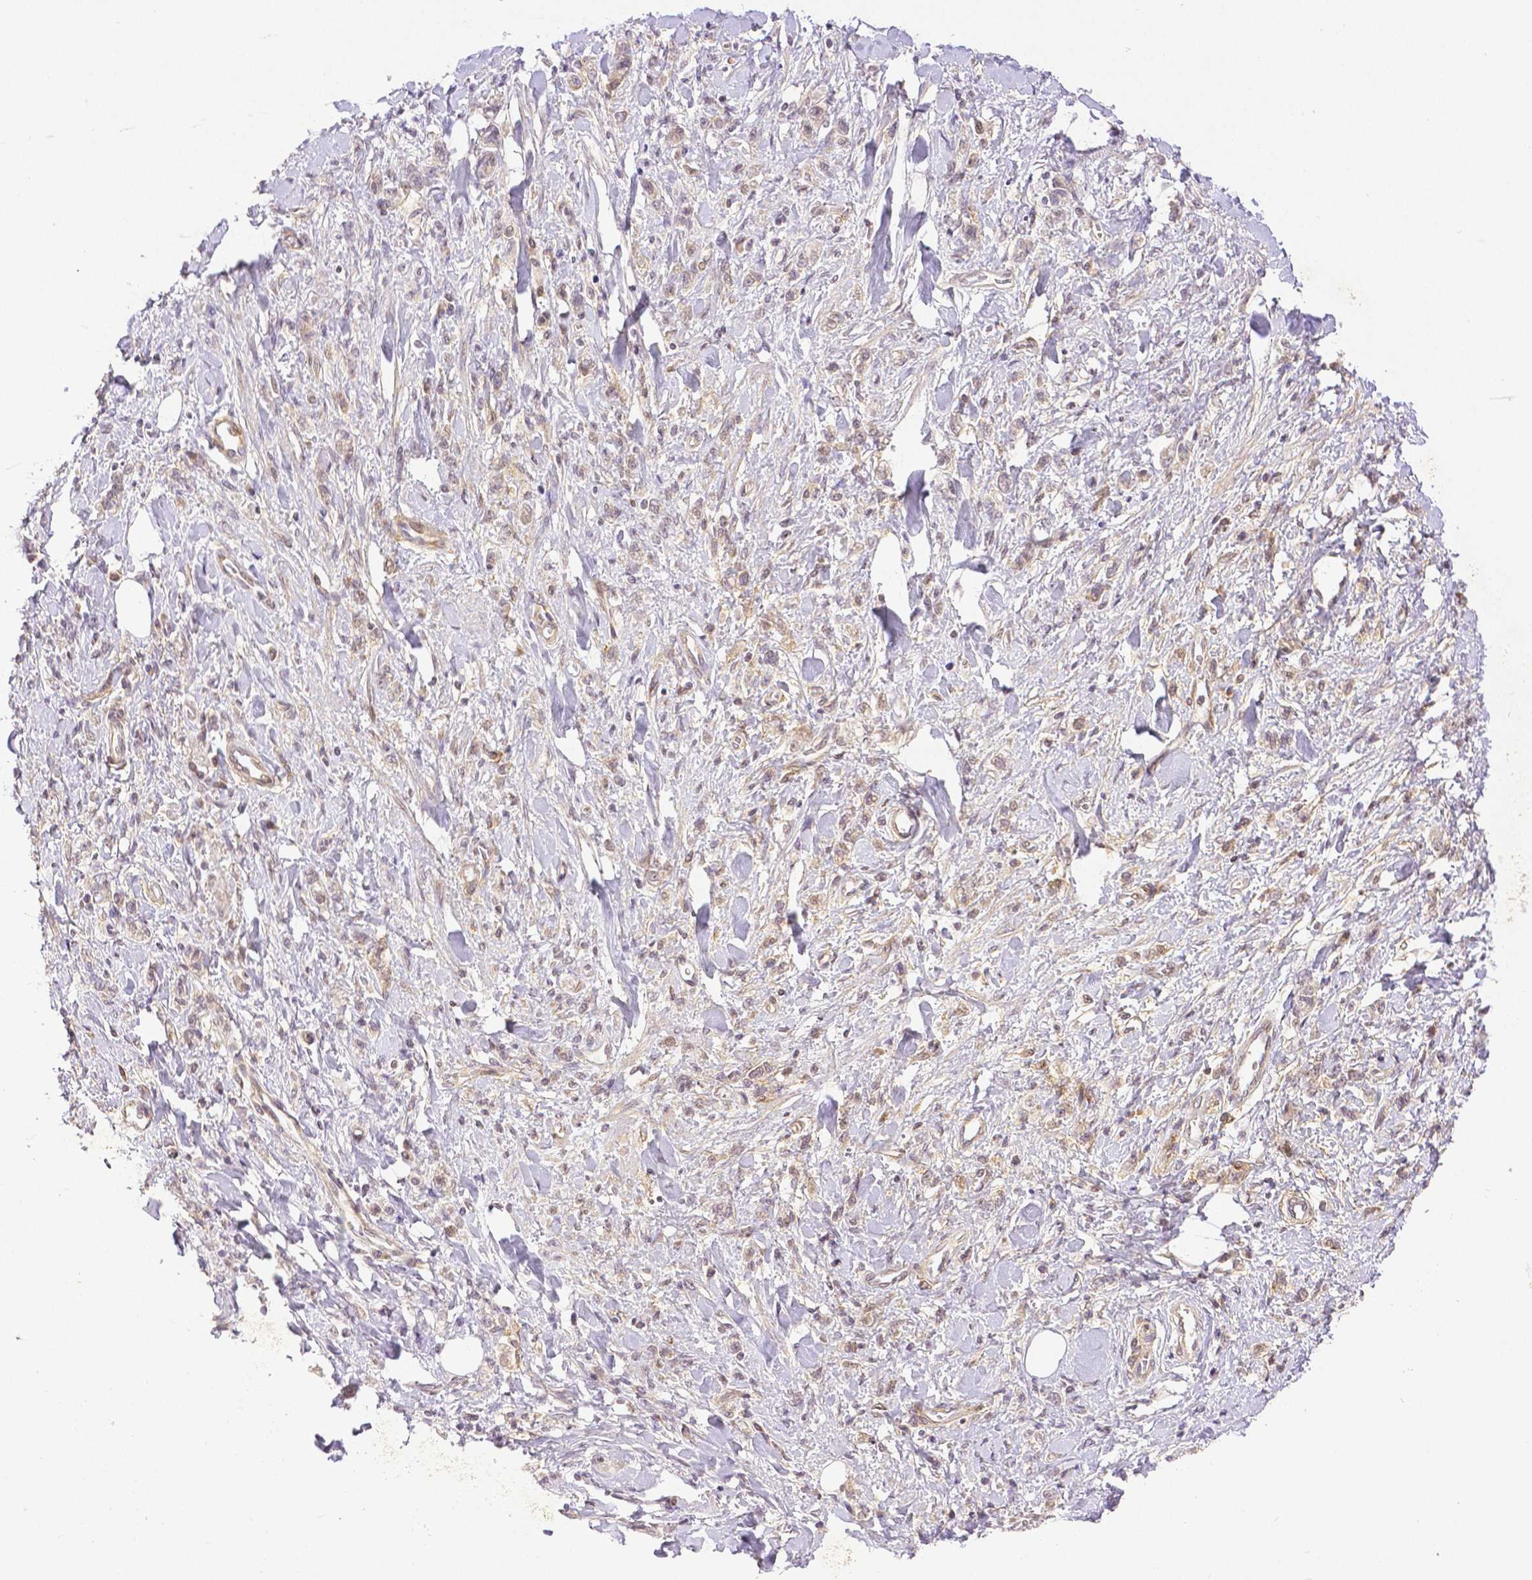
{"staining": {"intensity": "negative", "quantity": "none", "location": "none"}, "tissue": "stomach cancer", "cell_type": "Tumor cells", "image_type": "cancer", "snomed": [{"axis": "morphology", "description": "Adenocarcinoma, NOS"}, {"axis": "topography", "description": "Stomach"}], "caption": "Immunohistochemistry (IHC) of human stomach cancer reveals no expression in tumor cells.", "gene": "THY1", "patient": {"sex": "male", "age": 77}}